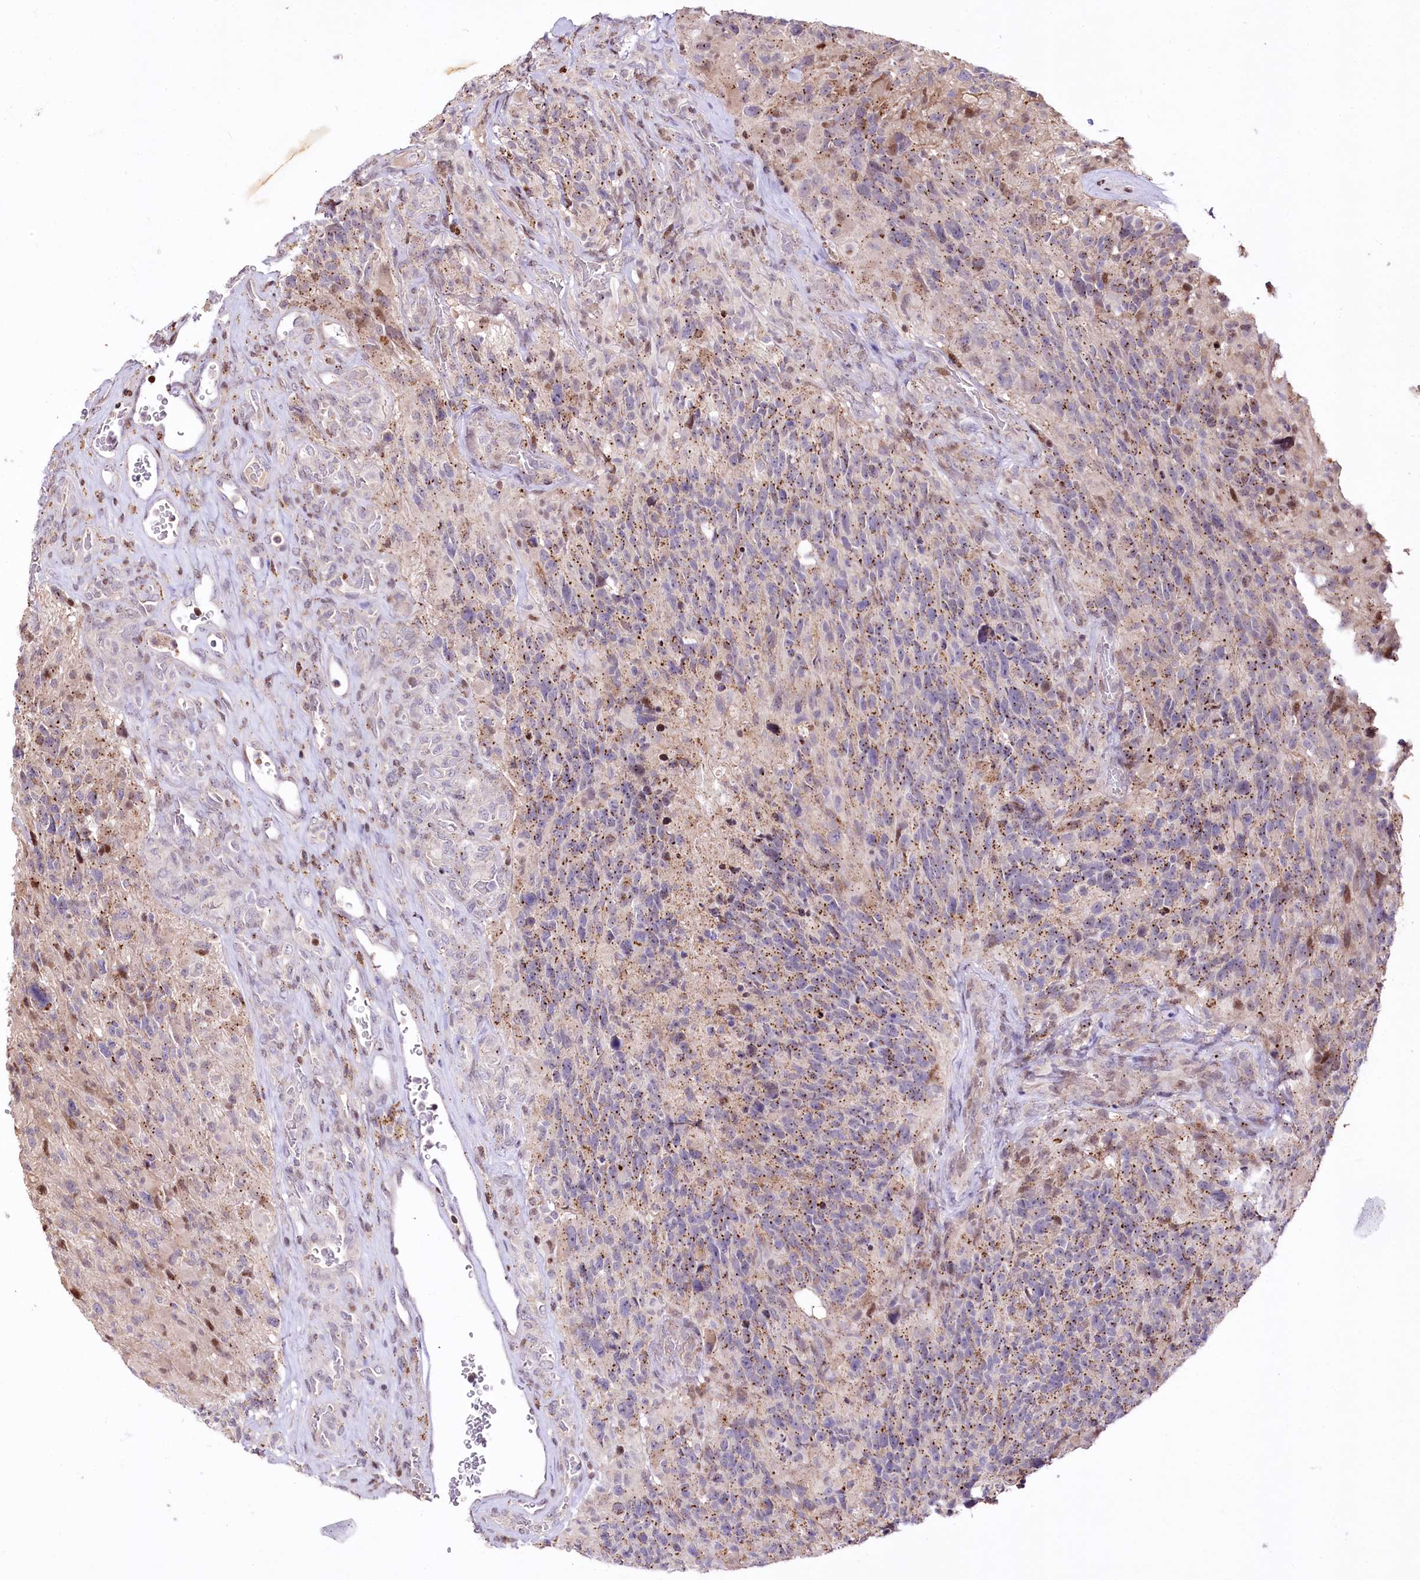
{"staining": {"intensity": "moderate", "quantity": "<25%", "location": "cytoplasmic/membranous"}, "tissue": "glioma", "cell_type": "Tumor cells", "image_type": "cancer", "snomed": [{"axis": "morphology", "description": "Glioma, malignant, High grade"}, {"axis": "topography", "description": "Brain"}], "caption": "Moderate cytoplasmic/membranous protein staining is identified in approximately <25% of tumor cells in malignant high-grade glioma. The protein of interest is shown in brown color, while the nuclei are stained blue.", "gene": "ZFYVE27", "patient": {"sex": "male", "age": 76}}